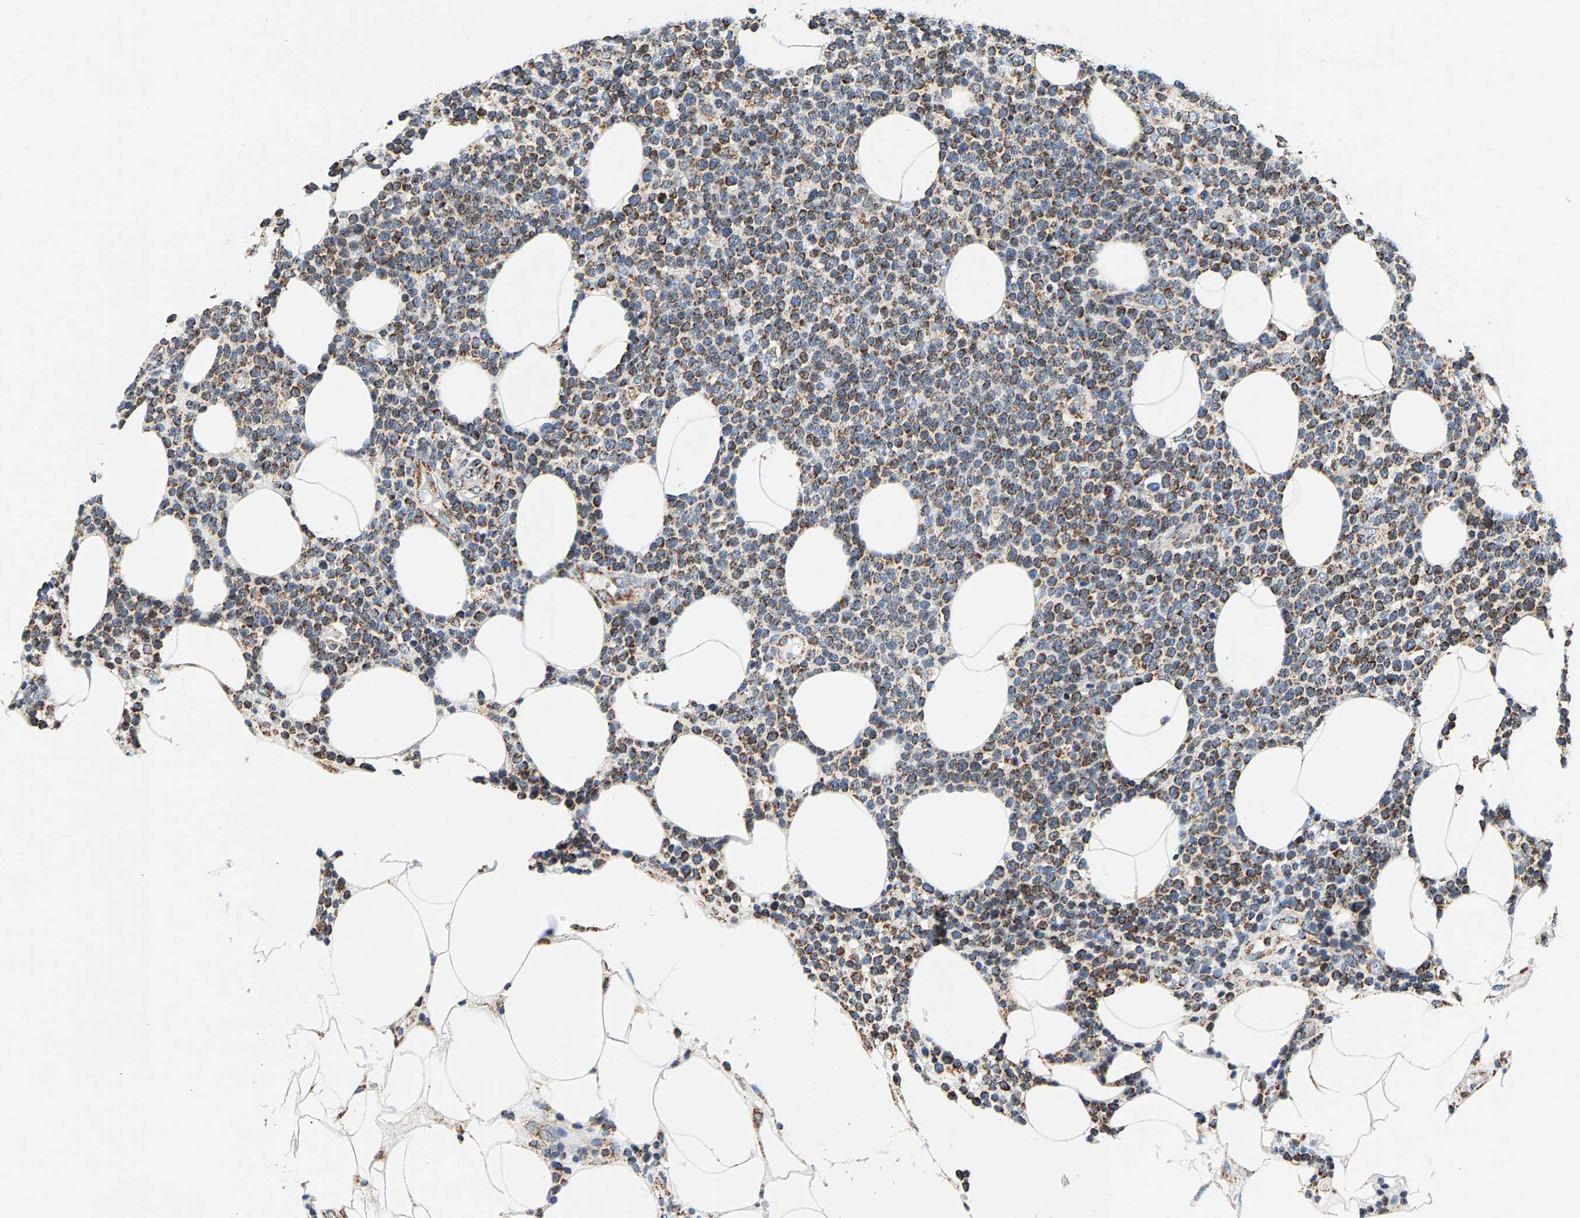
{"staining": {"intensity": "moderate", "quantity": ">75%", "location": "cytoplasmic/membranous"}, "tissue": "lymphoma", "cell_type": "Tumor cells", "image_type": "cancer", "snomed": [{"axis": "morphology", "description": "Malignant lymphoma, non-Hodgkin's type, High grade"}, {"axis": "topography", "description": "Lymph node"}], "caption": "Moderate cytoplasmic/membranous protein positivity is identified in about >75% of tumor cells in malignant lymphoma, non-Hodgkin's type (high-grade).", "gene": "PDE1A", "patient": {"sex": "male", "age": 61}}